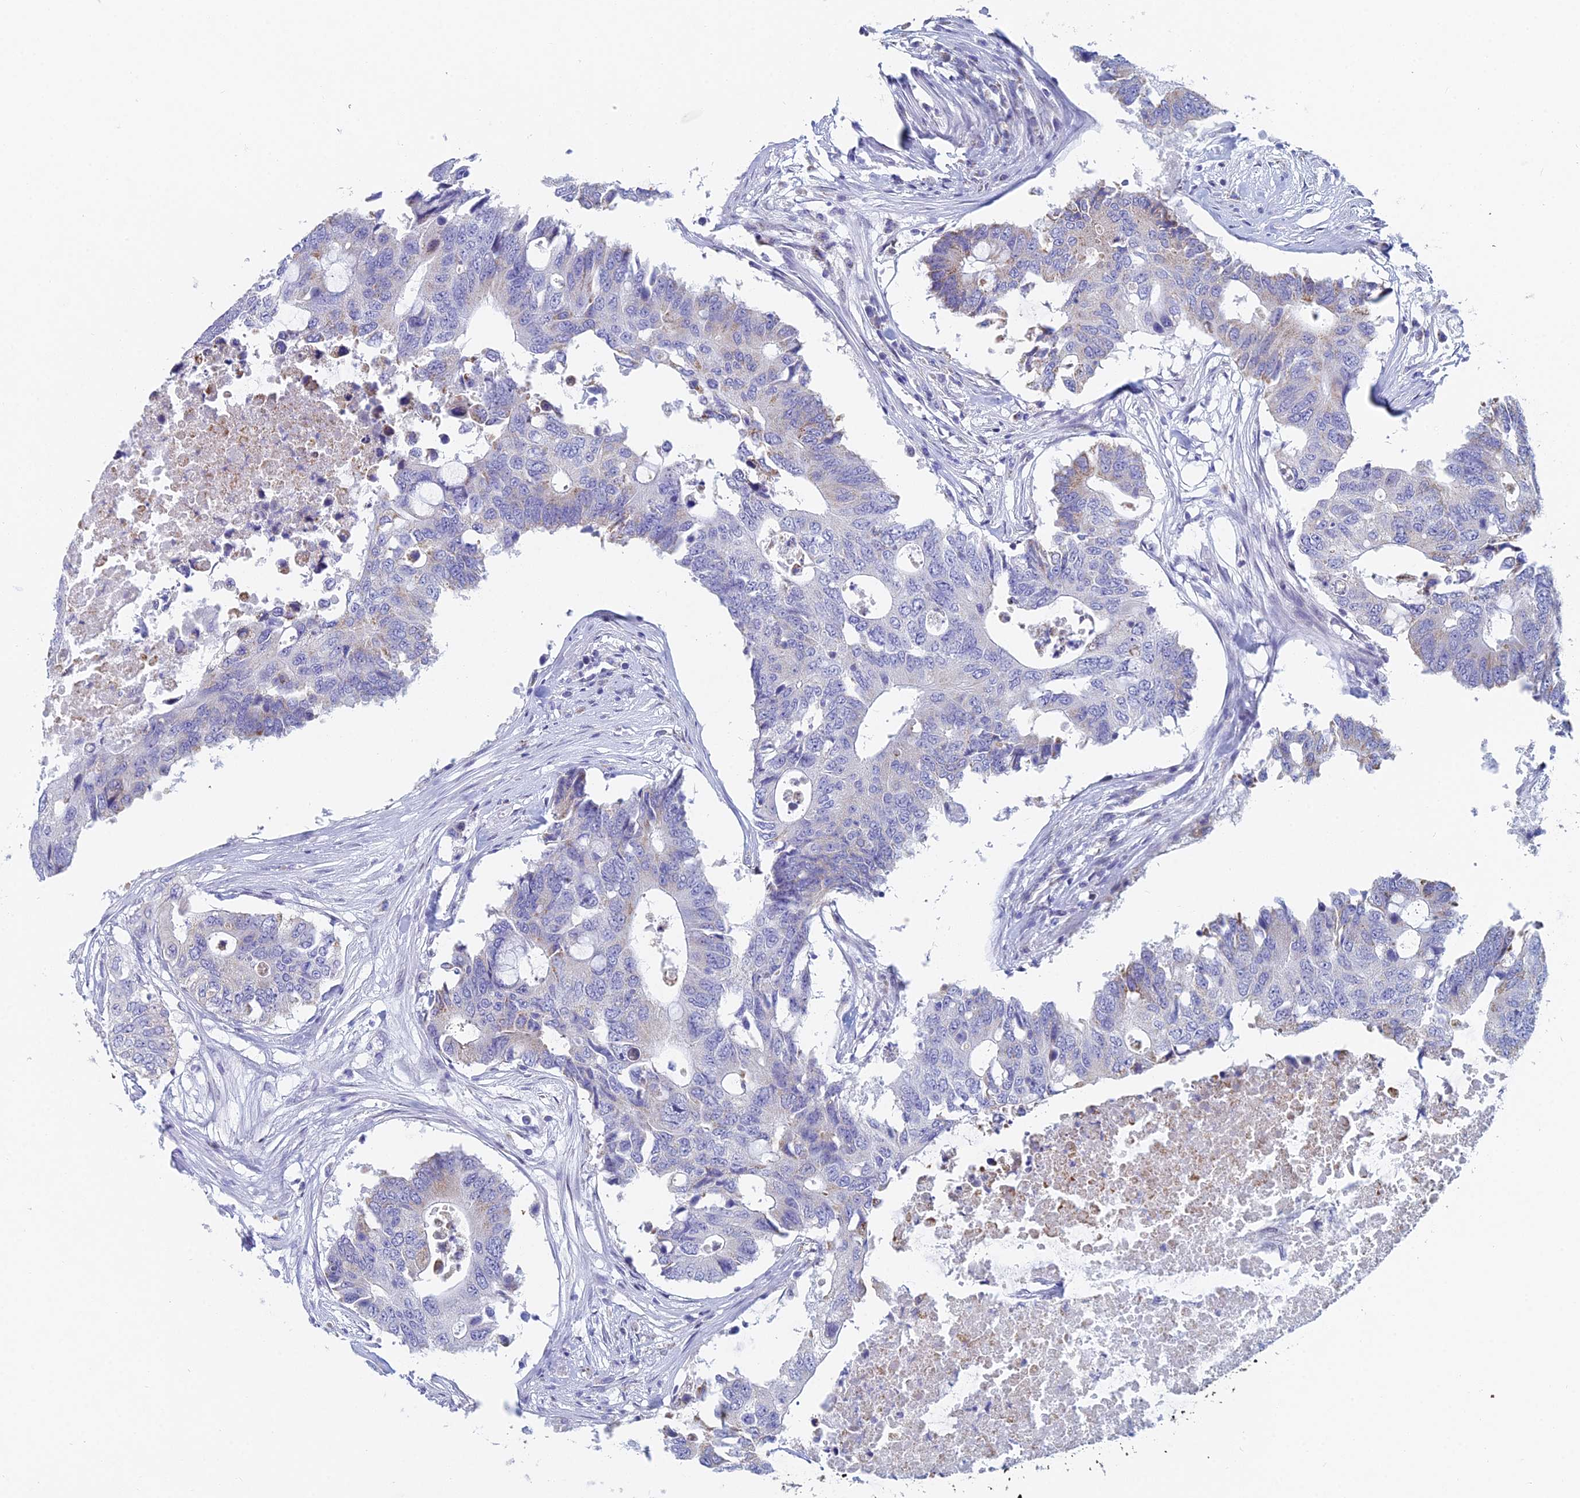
{"staining": {"intensity": "weak", "quantity": "25%-75%", "location": "cytoplasmic/membranous"}, "tissue": "colorectal cancer", "cell_type": "Tumor cells", "image_type": "cancer", "snomed": [{"axis": "morphology", "description": "Adenocarcinoma, NOS"}, {"axis": "topography", "description": "Colon"}], "caption": "About 25%-75% of tumor cells in colorectal adenocarcinoma demonstrate weak cytoplasmic/membranous protein positivity as visualized by brown immunohistochemical staining.", "gene": "ACSM1", "patient": {"sex": "male", "age": 71}}